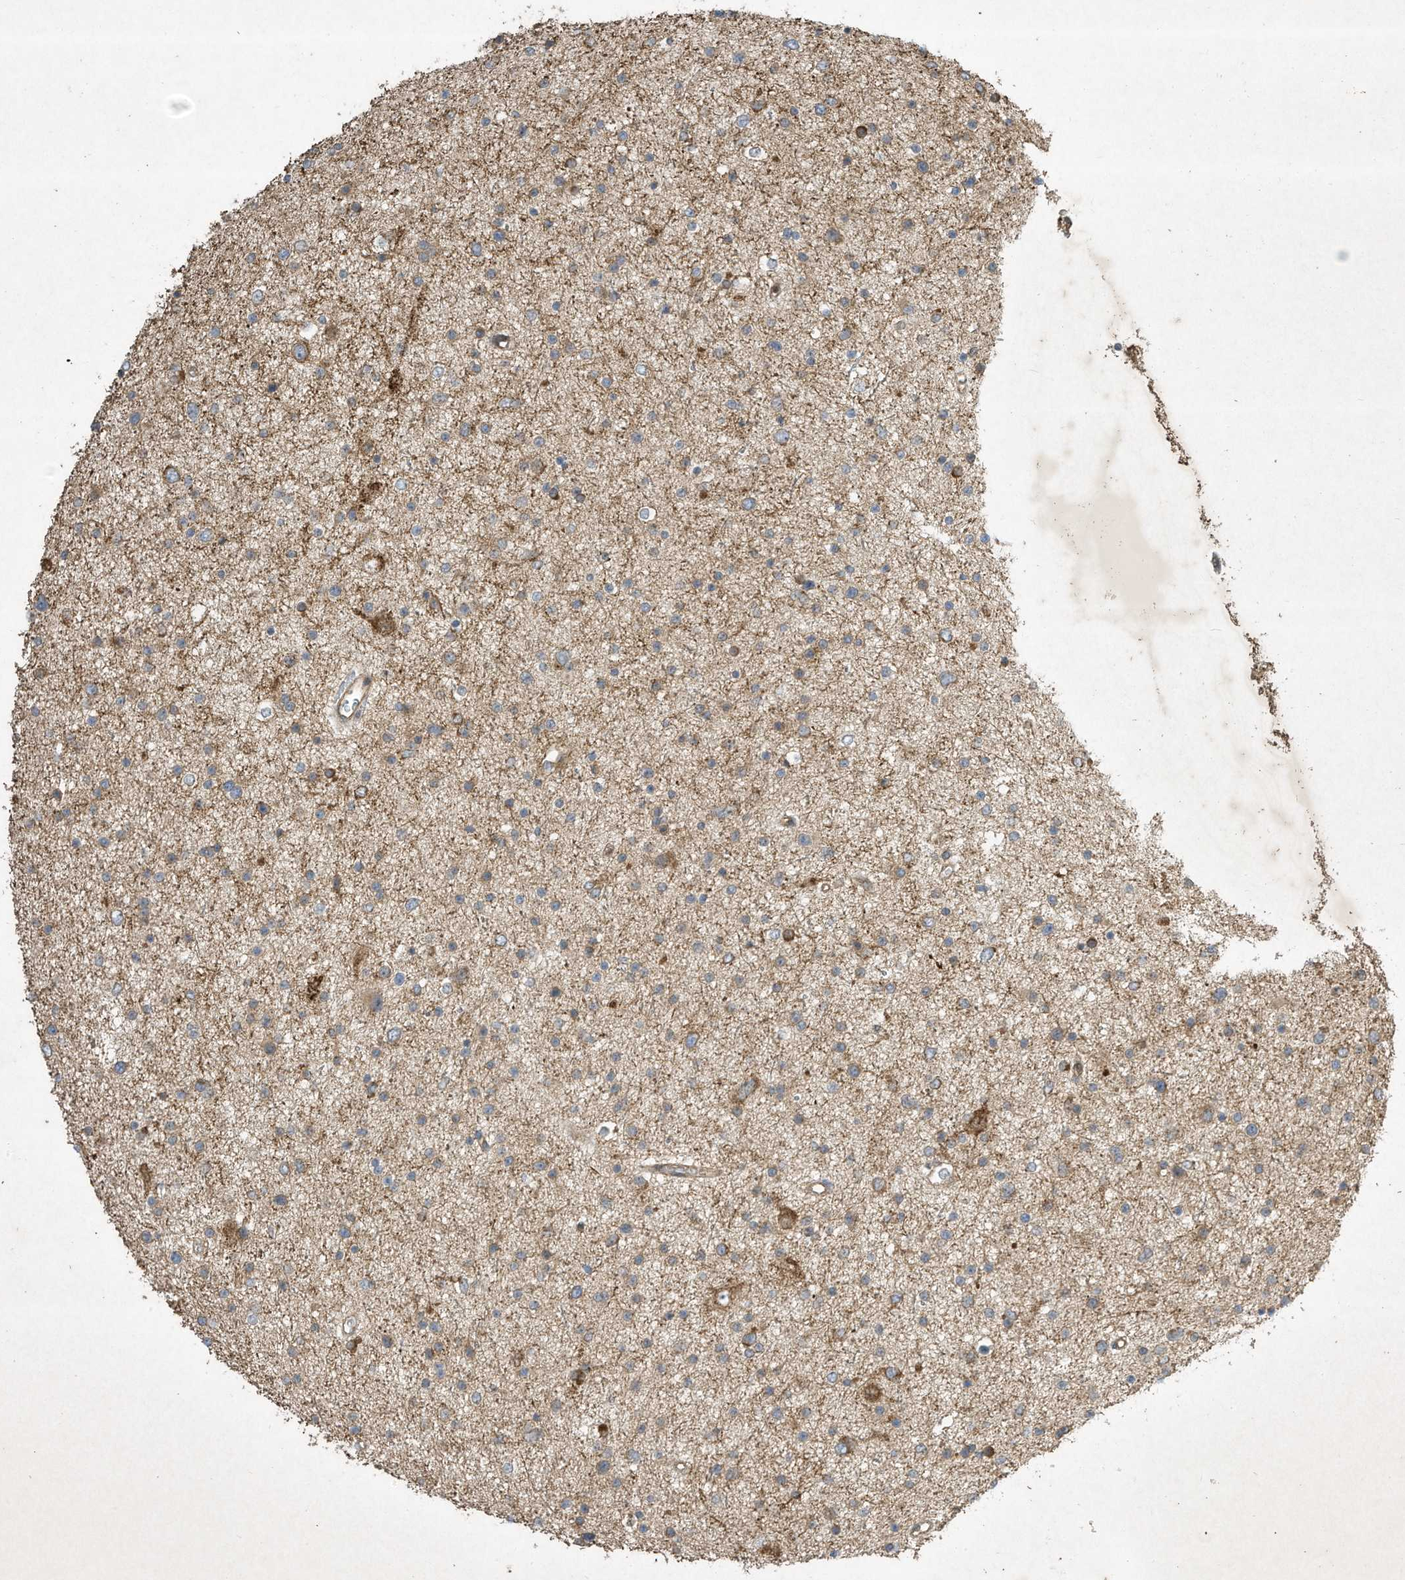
{"staining": {"intensity": "weak", "quantity": "<25%", "location": "cytoplasmic/membranous"}, "tissue": "glioma", "cell_type": "Tumor cells", "image_type": "cancer", "snomed": [{"axis": "morphology", "description": "Glioma, malignant, Low grade"}, {"axis": "topography", "description": "Brain"}], "caption": "Micrograph shows no significant protein staining in tumor cells of malignant low-grade glioma.", "gene": "SYNJ2", "patient": {"sex": "female", "age": 37}}